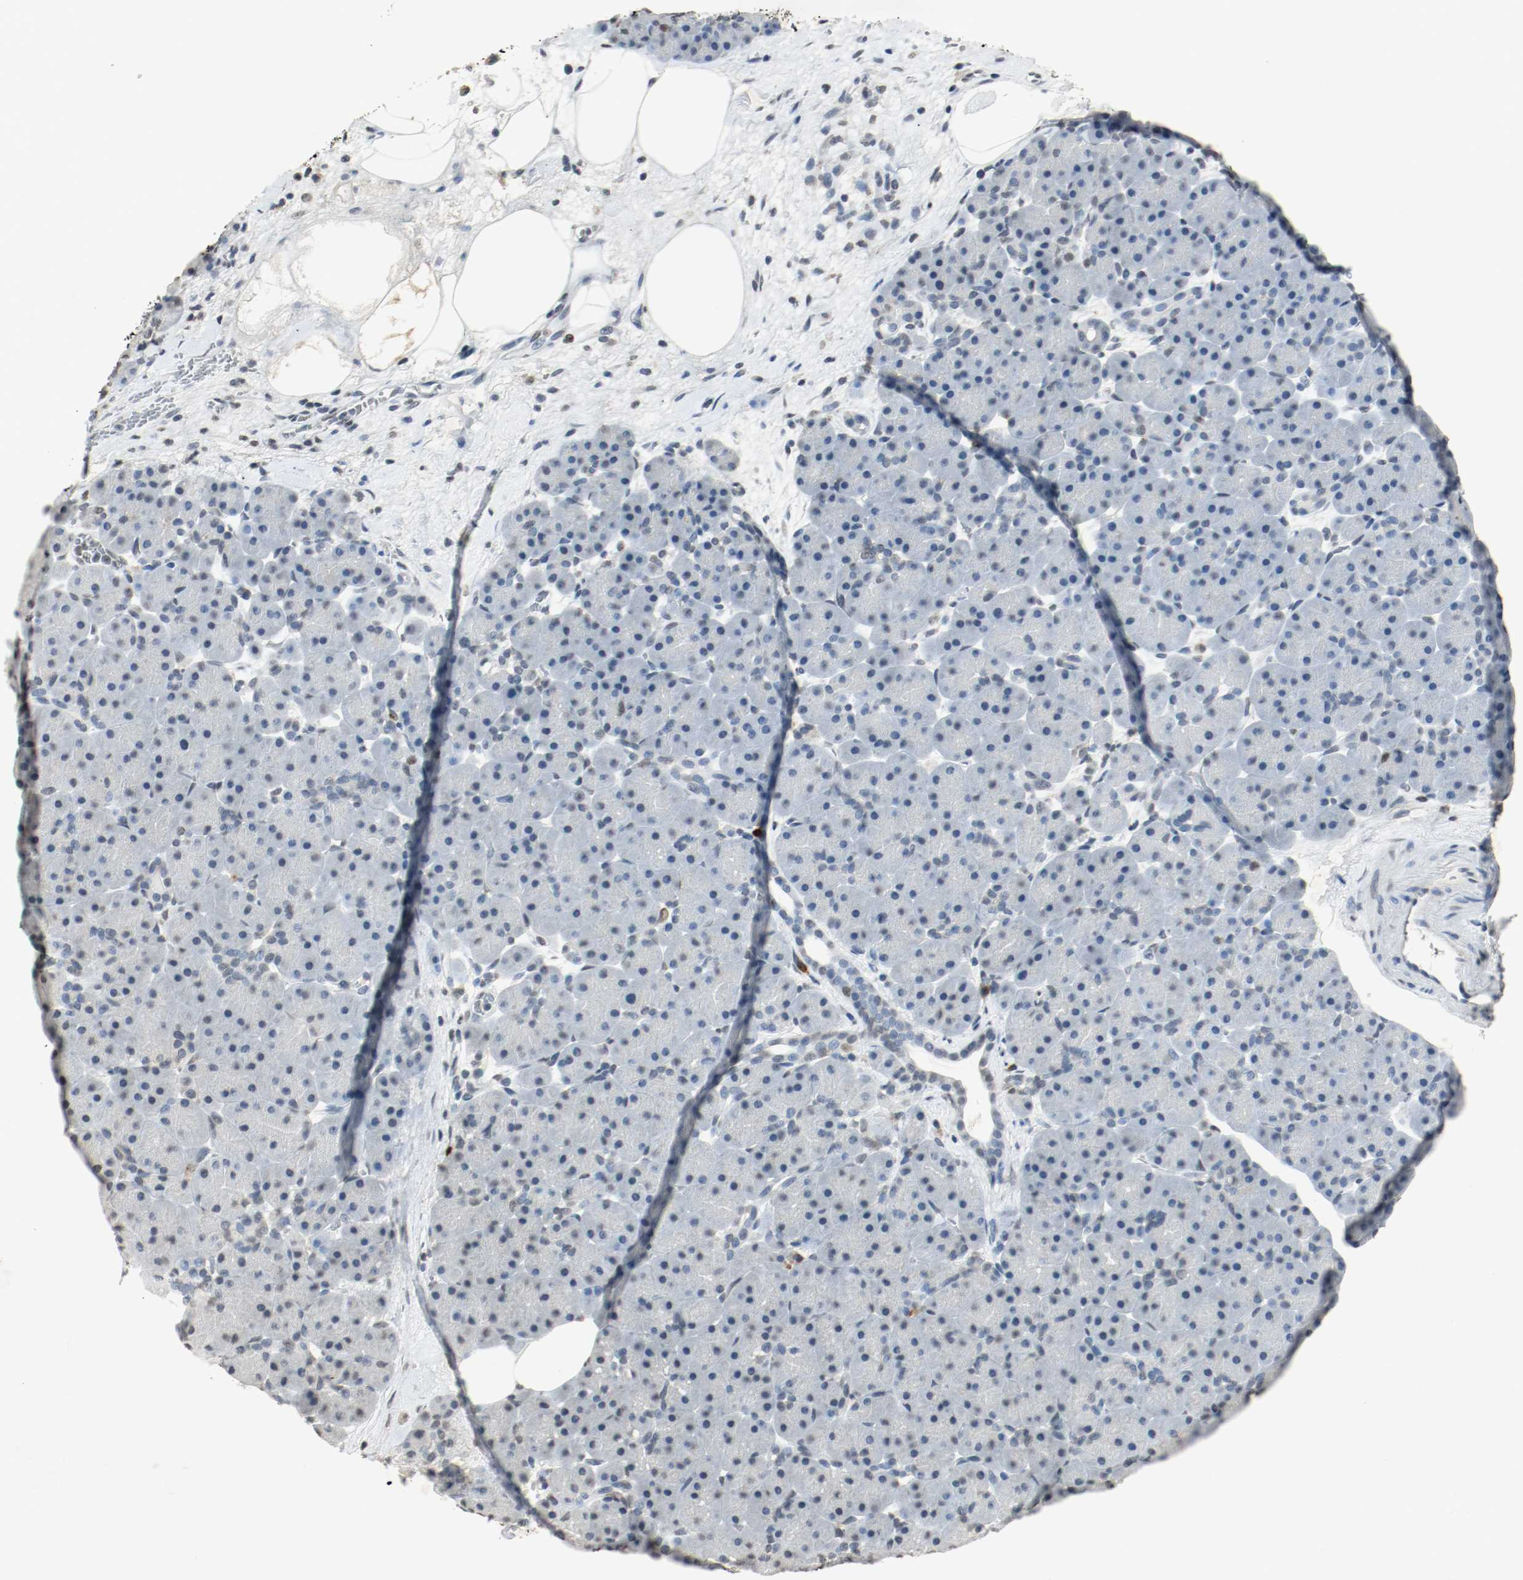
{"staining": {"intensity": "negative", "quantity": "none", "location": "none"}, "tissue": "pancreas", "cell_type": "Exocrine glandular cells", "image_type": "normal", "snomed": [{"axis": "morphology", "description": "Normal tissue, NOS"}, {"axis": "topography", "description": "Pancreas"}], "caption": "Immunohistochemistry (IHC) image of benign human pancreas stained for a protein (brown), which shows no staining in exocrine glandular cells. (DAB (3,3'-diaminobenzidine) immunohistochemistry, high magnification).", "gene": "DNMT1", "patient": {"sex": "male", "age": 66}}